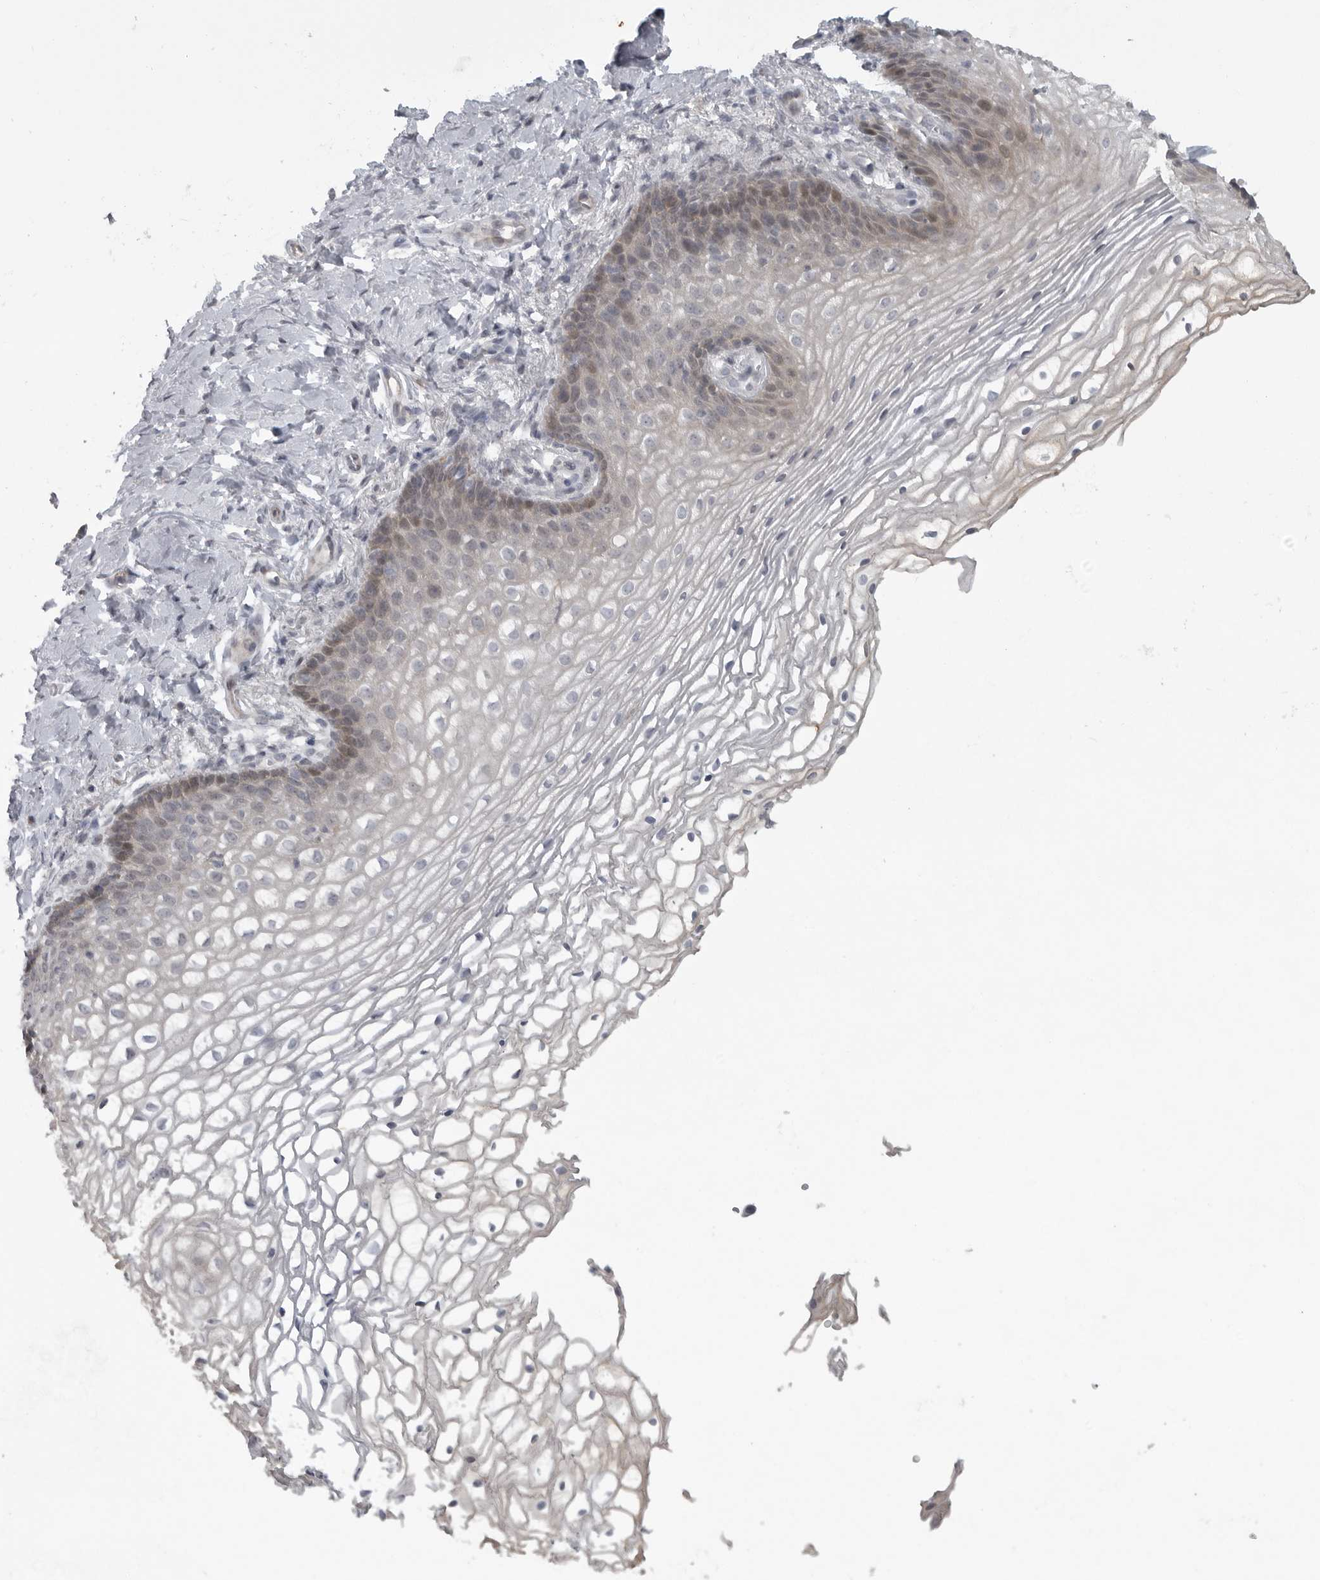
{"staining": {"intensity": "weak", "quantity": "<25%", "location": "cytoplasmic/membranous,nuclear"}, "tissue": "vagina", "cell_type": "Squamous epithelial cells", "image_type": "normal", "snomed": [{"axis": "morphology", "description": "Normal tissue, NOS"}, {"axis": "topography", "description": "Vagina"}], "caption": "Histopathology image shows no protein positivity in squamous epithelial cells of benign vagina.", "gene": "PPP1R9A", "patient": {"sex": "female", "age": 60}}